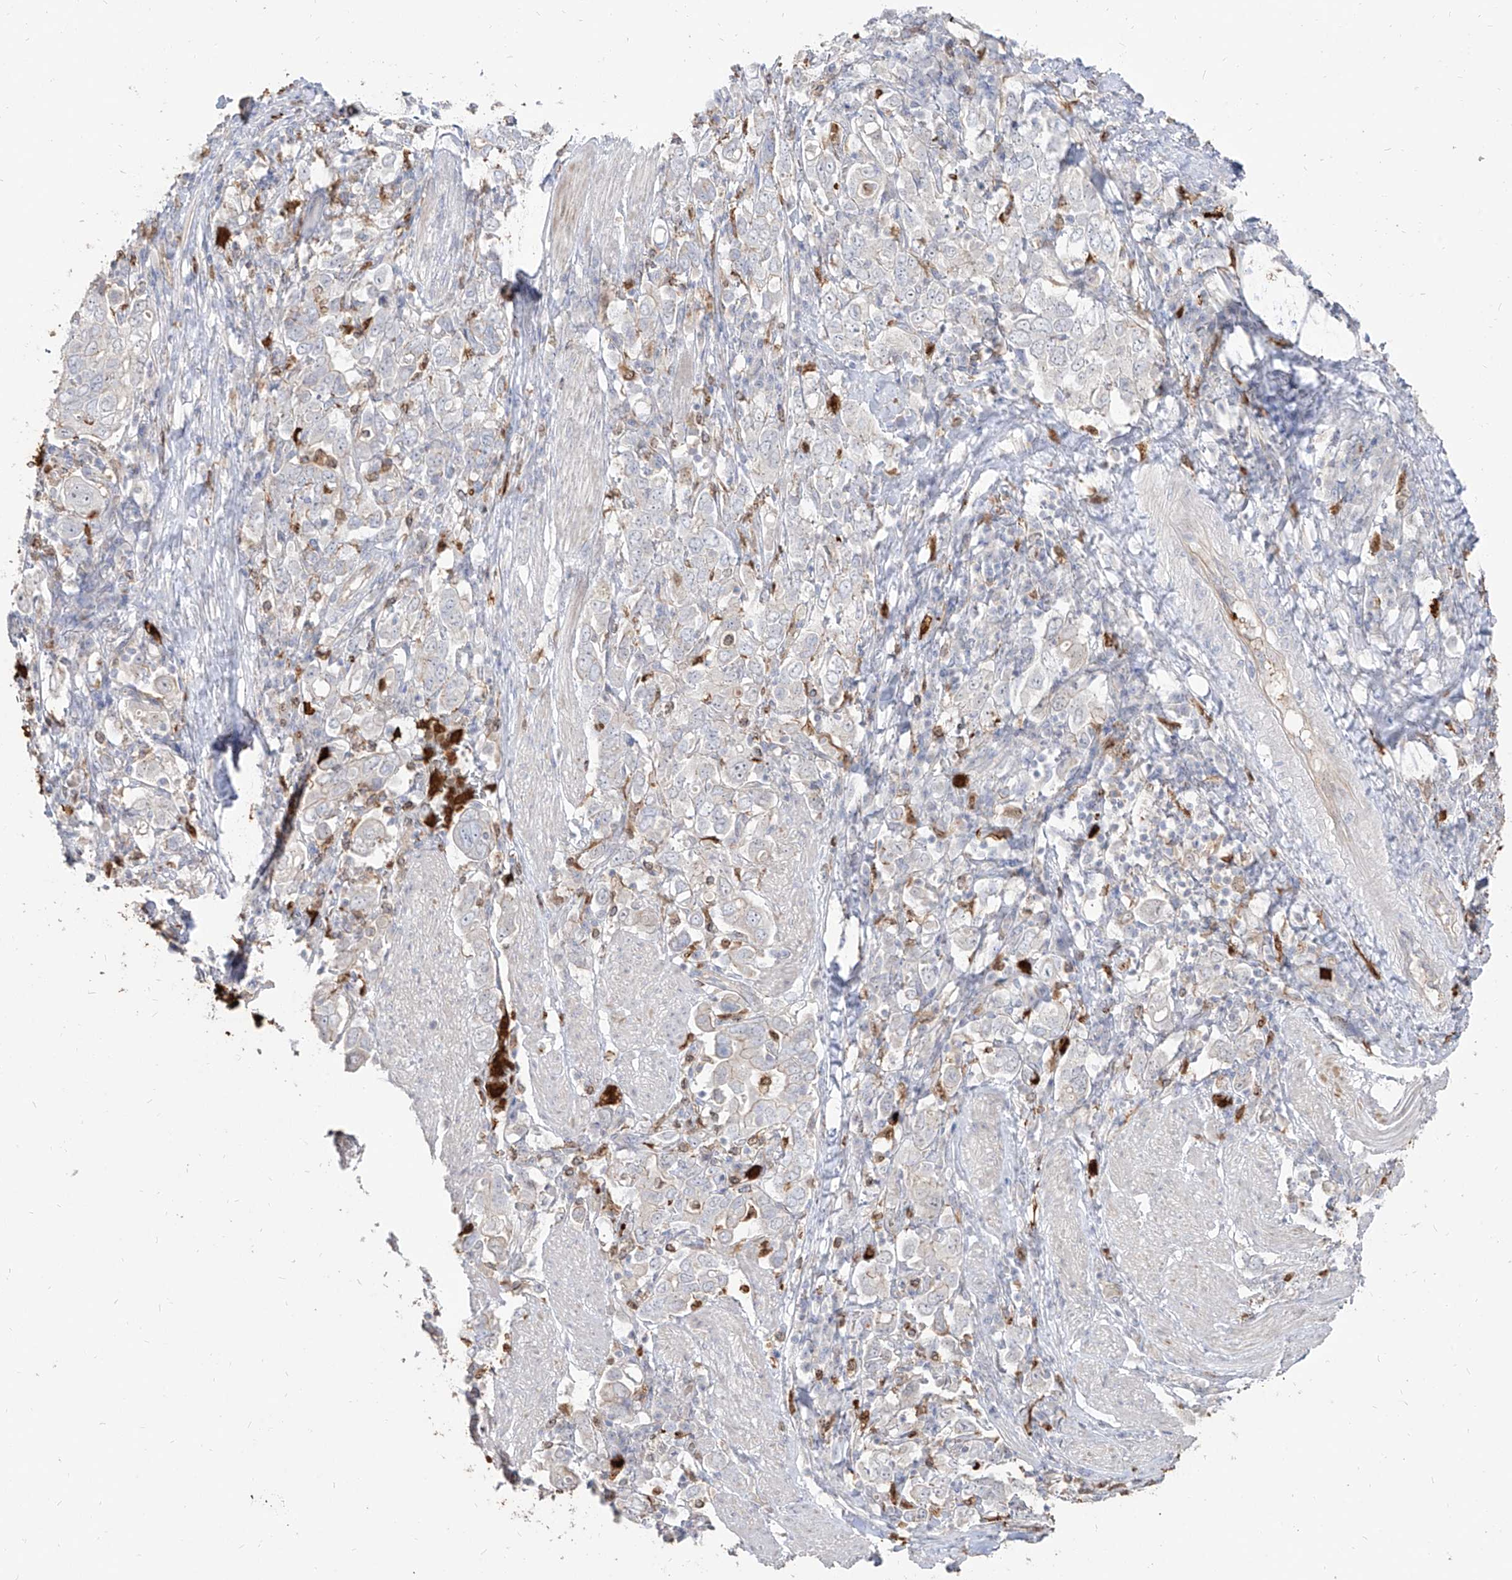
{"staining": {"intensity": "negative", "quantity": "none", "location": "none"}, "tissue": "stomach cancer", "cell_type": "Tumor cells", "image_type": "cancer", "snomed": [{"axis": "morphology", "description": "Adenocarcinoma, NOS"}, {"axis": "topography", "description": "Stomach, upper"}], "caption": "Immunohistochemistry micrograph of neoplastic tissue: human stomach cancer stained with DAB (3,3'-diaminobenzidine) shows no significant protein expression in tumor cells.", "gene": "ZNF227", "patient": {"sex": "male", "age": 62}}